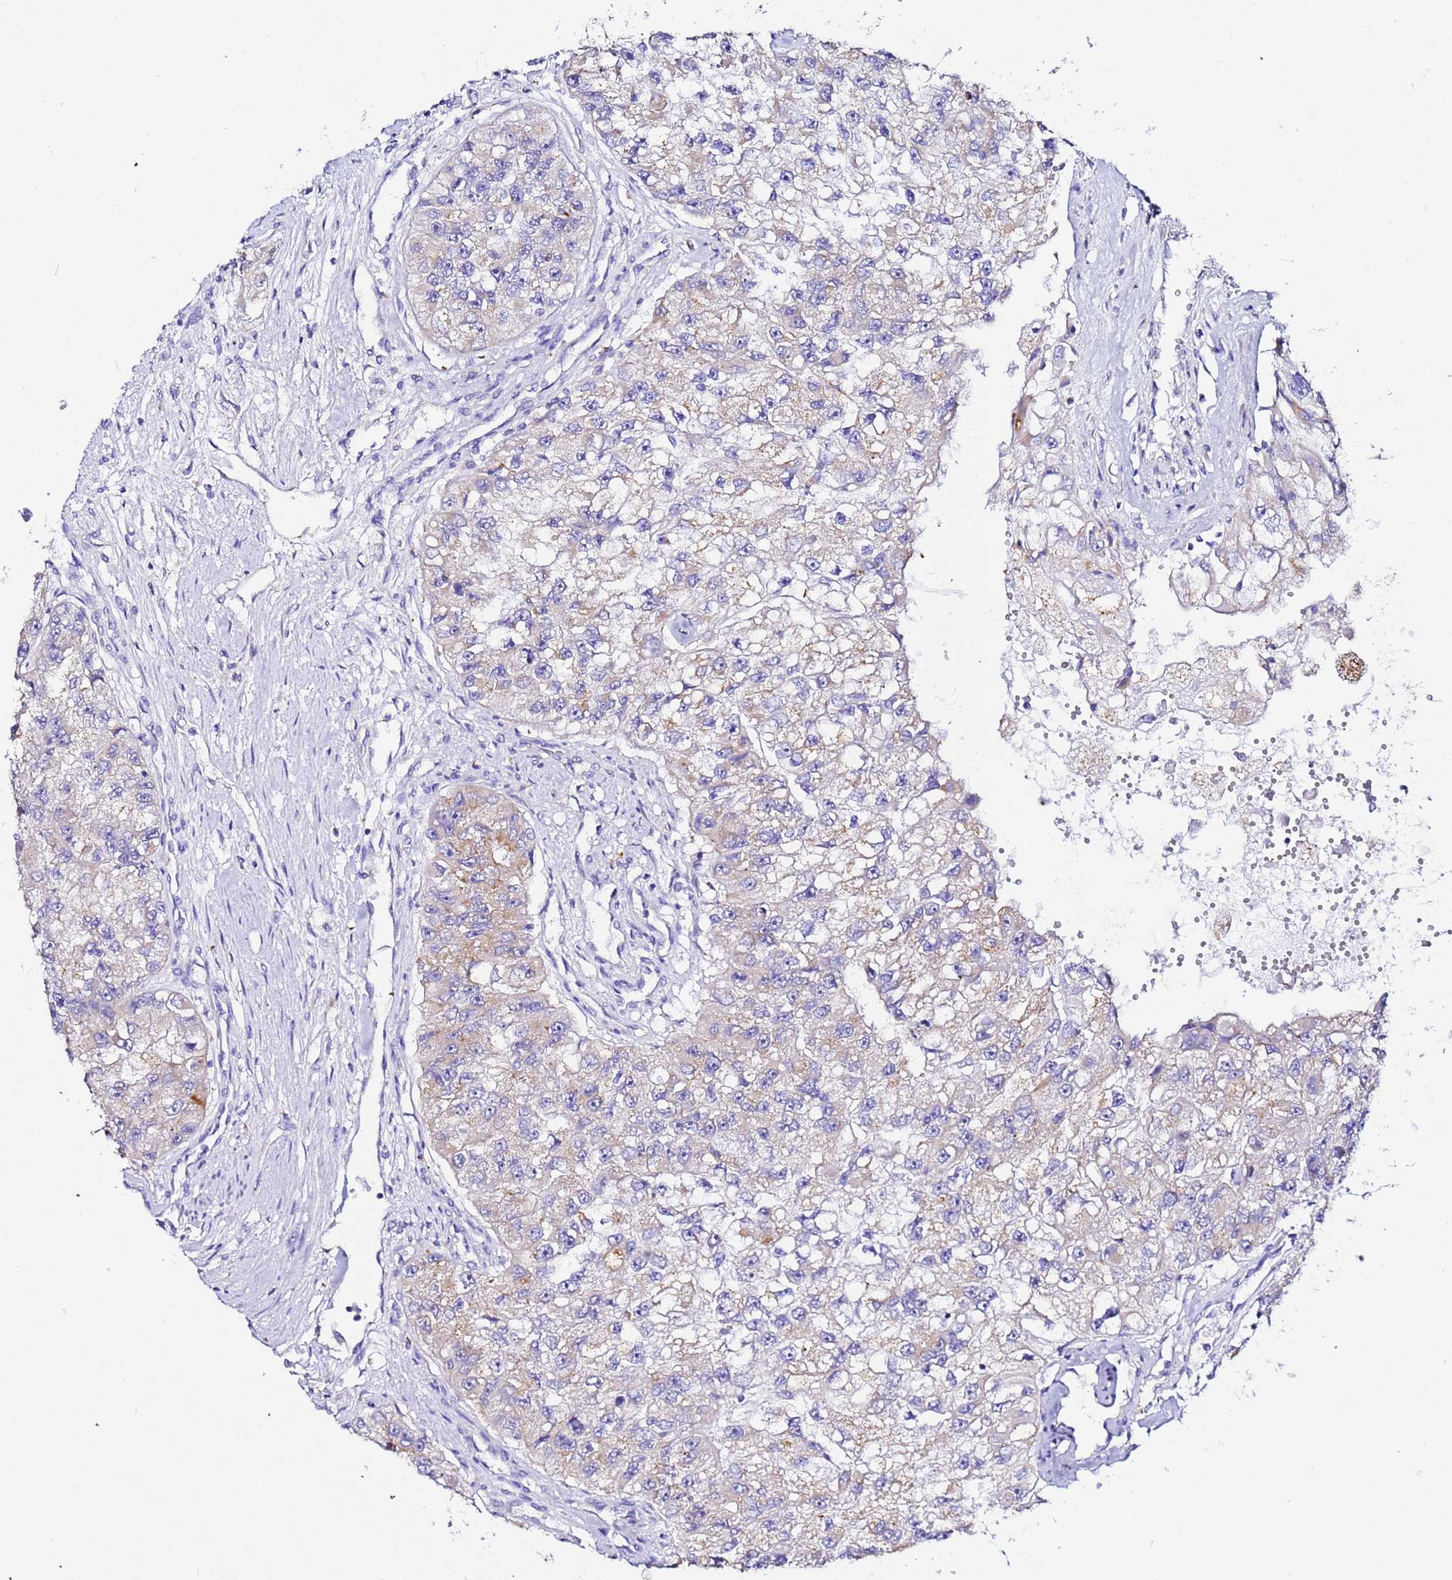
{"staining": {"intensity": "weak", "quantity": ">75%", "location": "cytoplasmic/membranous"}, "tissue": "renal cancer", "cell_type": "Tumor cells", "image_type": "cancer", "snomed": [{"axis": "morphology", "description": "Adenocarcinoma, NOS"}, {"axis": "topography", "description": "Kidney"}], "caption": "Human adenocarcinoma (renal) stained for a protein (brown) reveals weak cytoplasmic/membranous positive staining in about >75% of tumor cells.", "gene": "VTI1B", "patient": {"sex": "male", "age": 63}}